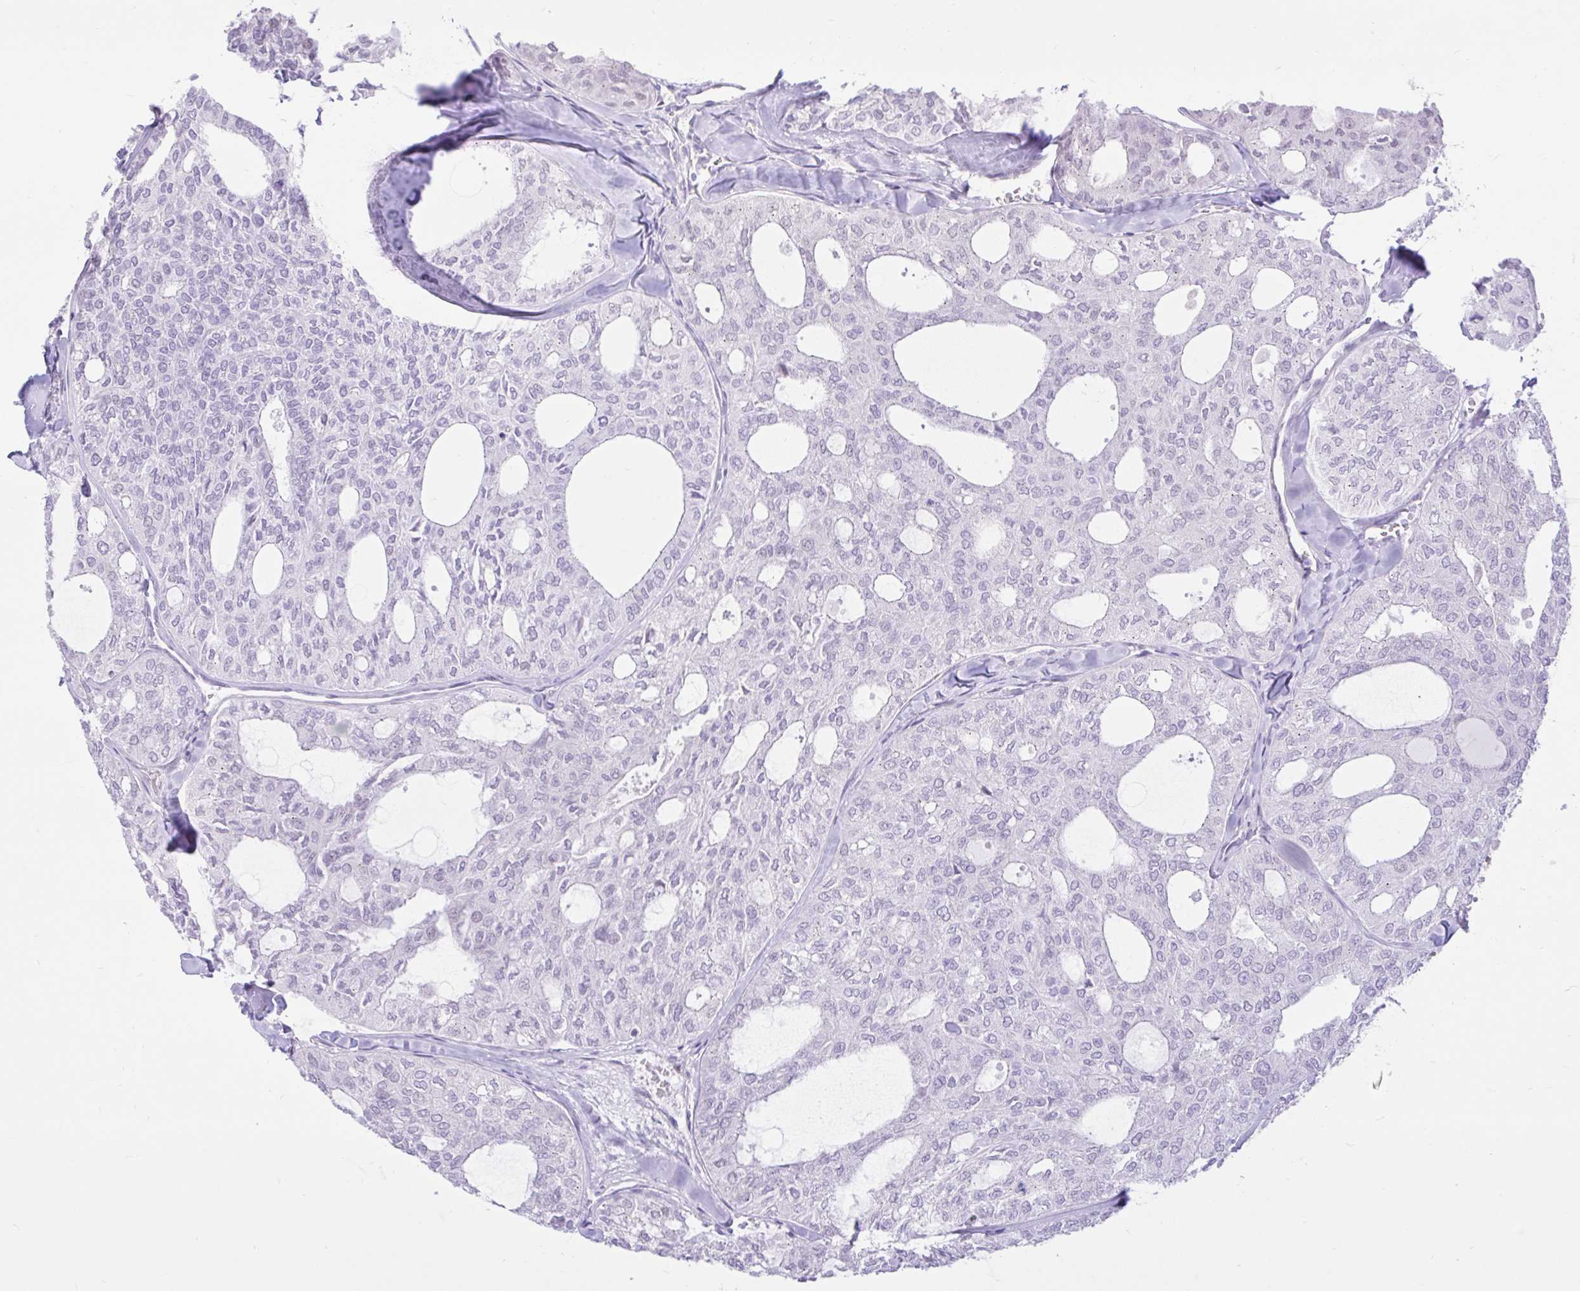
{"staining": {"intensity": "negative", "quantity": "none", "location": "none"}, "tissue": "thyroid cancer", "cell_type": "Tumor cells", "image_type": "cancer", "snomed": [{"axis": "morphology", "description": "Follicular adenoma carcinoma, NOS"}, {"axis": "topography", "description": "Thyroid gland"}], "caption": "The histopathology image exhibits no significant positivity in tumor cells of thyroid cancer (follicular adenoma carcinoma). The staining is performed using DAB (3,3'-diaminobenzidine) brown chromogen with nuclei counter-stained in using hematoxylin.", "gene": "REEP1", "patient": {"sex": "male", "age": 75}}